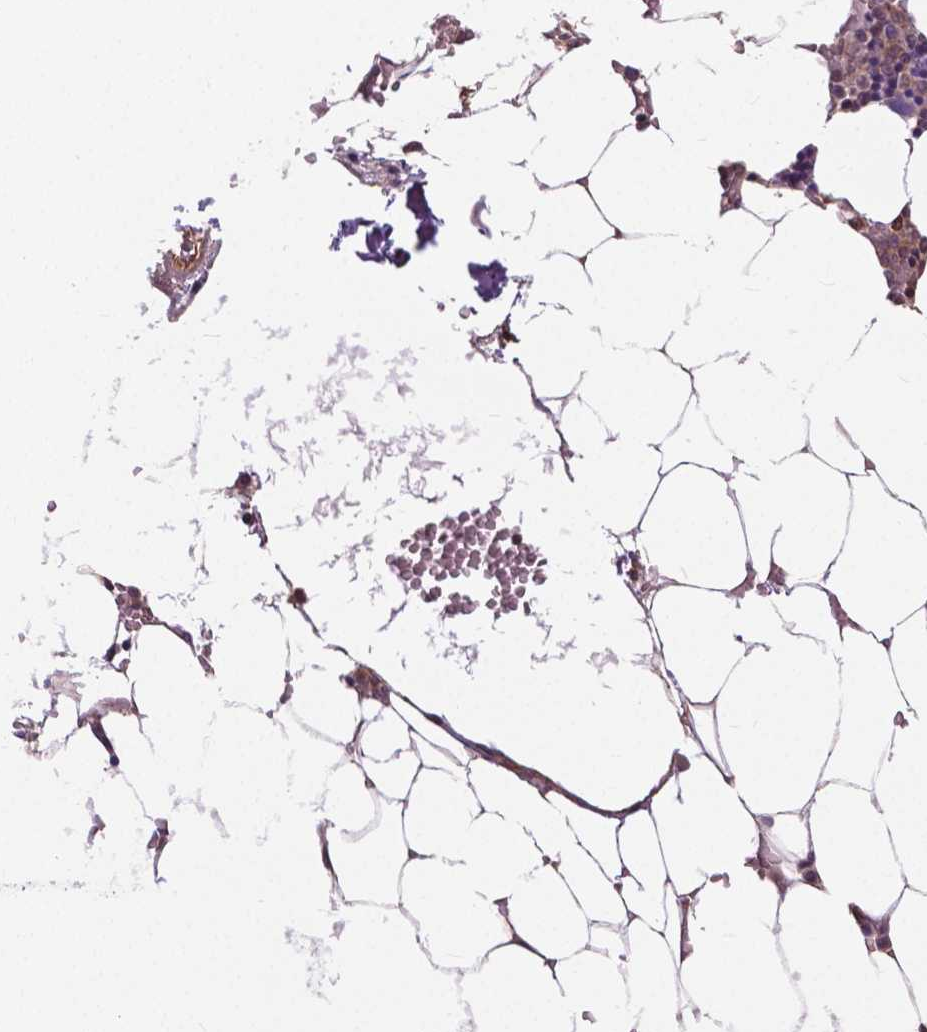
{"staining": {"intensity": "negative", "quantity": "none", "location": "none"}, "tissue": "bone marrow", "cell_type": "Hematopoietic cells", "image_type": "normal", "snomed": [{"axis": "morphology", "description": "Normal tissue, NOS"}, {"axis": "topography", "description": "Bone marrow"}], "caption": "Immunohistochemistry (IHC) image of unremarkable bone marrow: human bone marrow stained with DAB demonstrates no significant protein expression in hematopoietic cells. (DAB IHC with hematoxylin counter stain).", "gene": "ANXA13", "patient": {"sex": "female", "age": 52}}